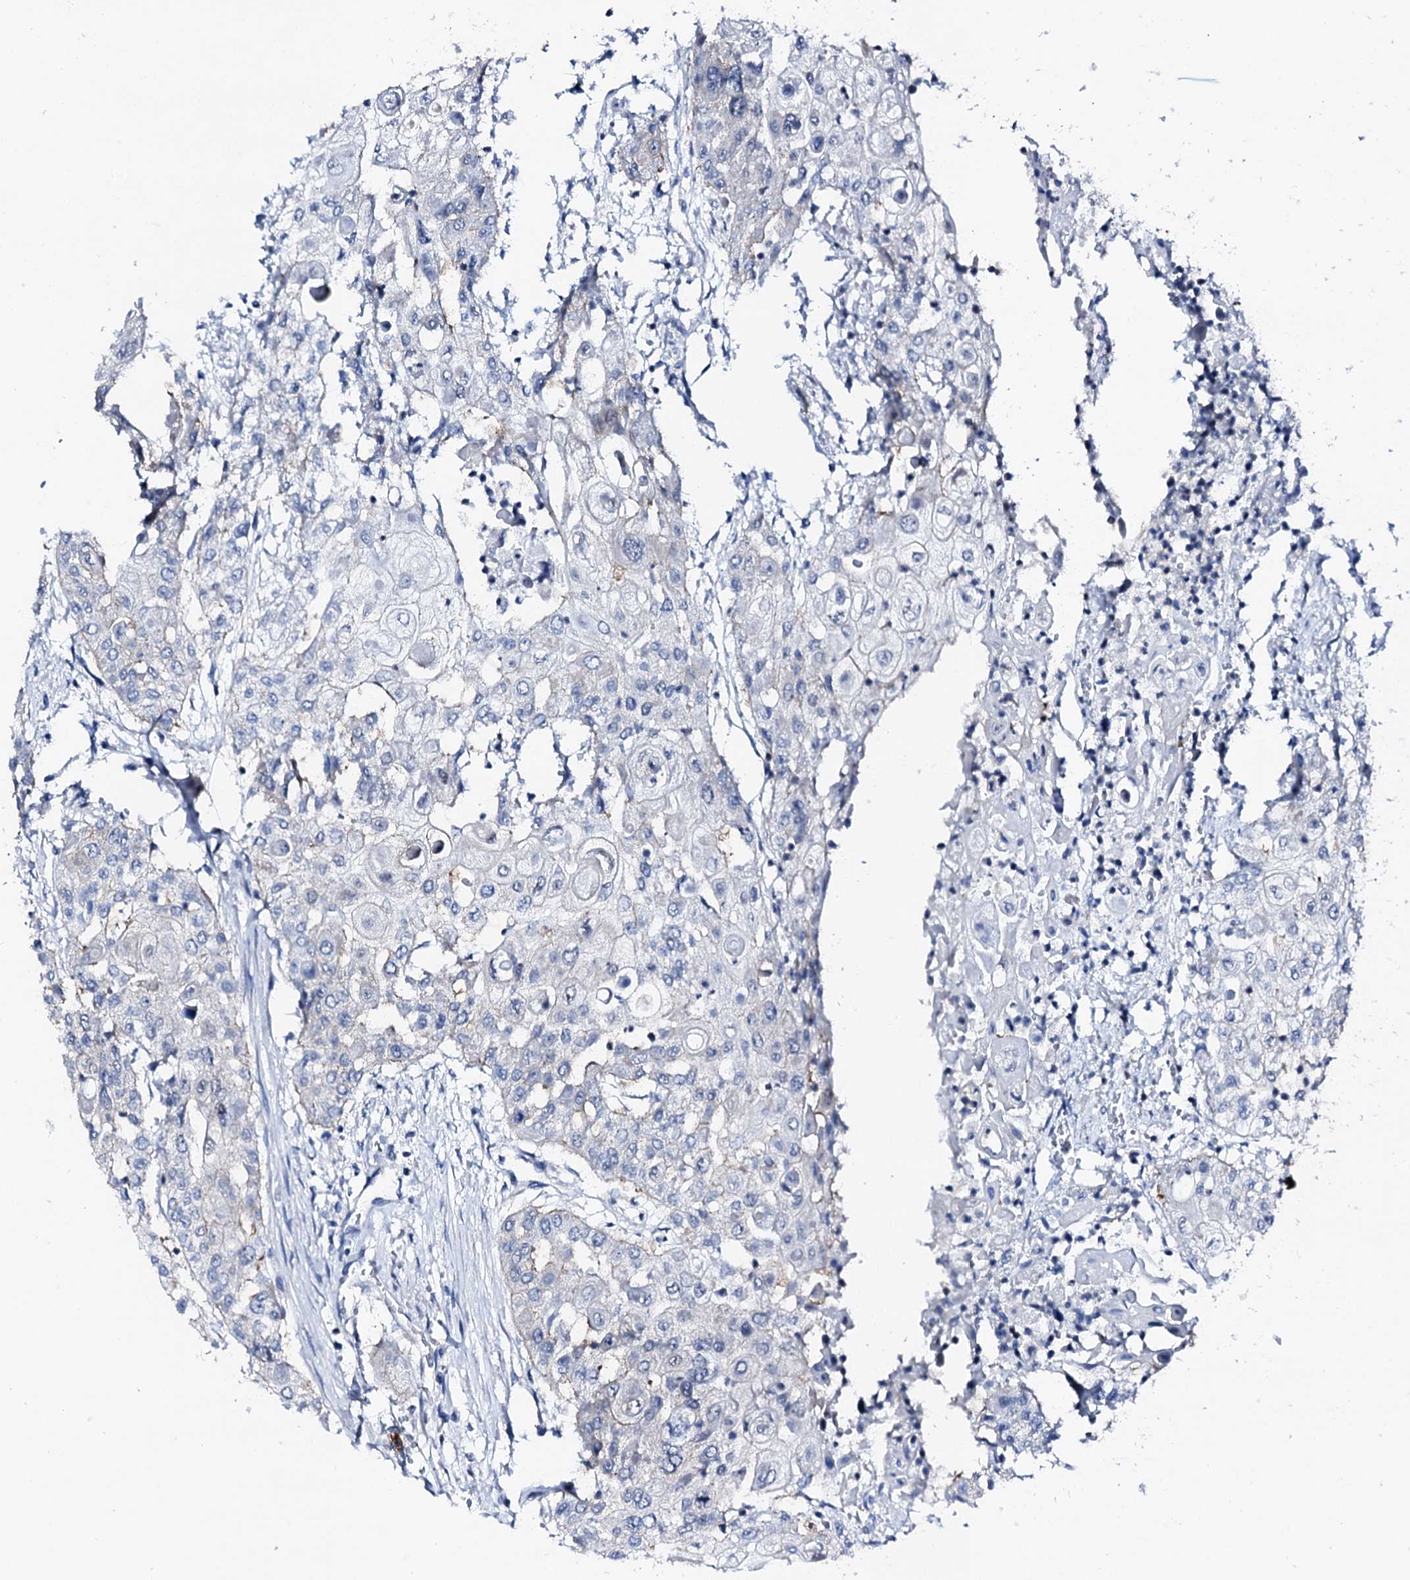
{"staining": {"intensity": "negative", "quantity": "none", "location": "none"}, "tissue": "urothelial cancer", "cell_type": "Tumor cells", "image_type": "cancer", "snomed": [{"axis": "morphology", "description": "Urothelial carcinoma, High grade"}, {"axis": "topography", "description": "Urinary bladder"}], "caption": "This is an immunohistochemistry (IHC) image of urothelial cancer. There is no expression in tumor cells.", "gene": "TRAFD1", "patient": {"sex": "female", "age": 79}}